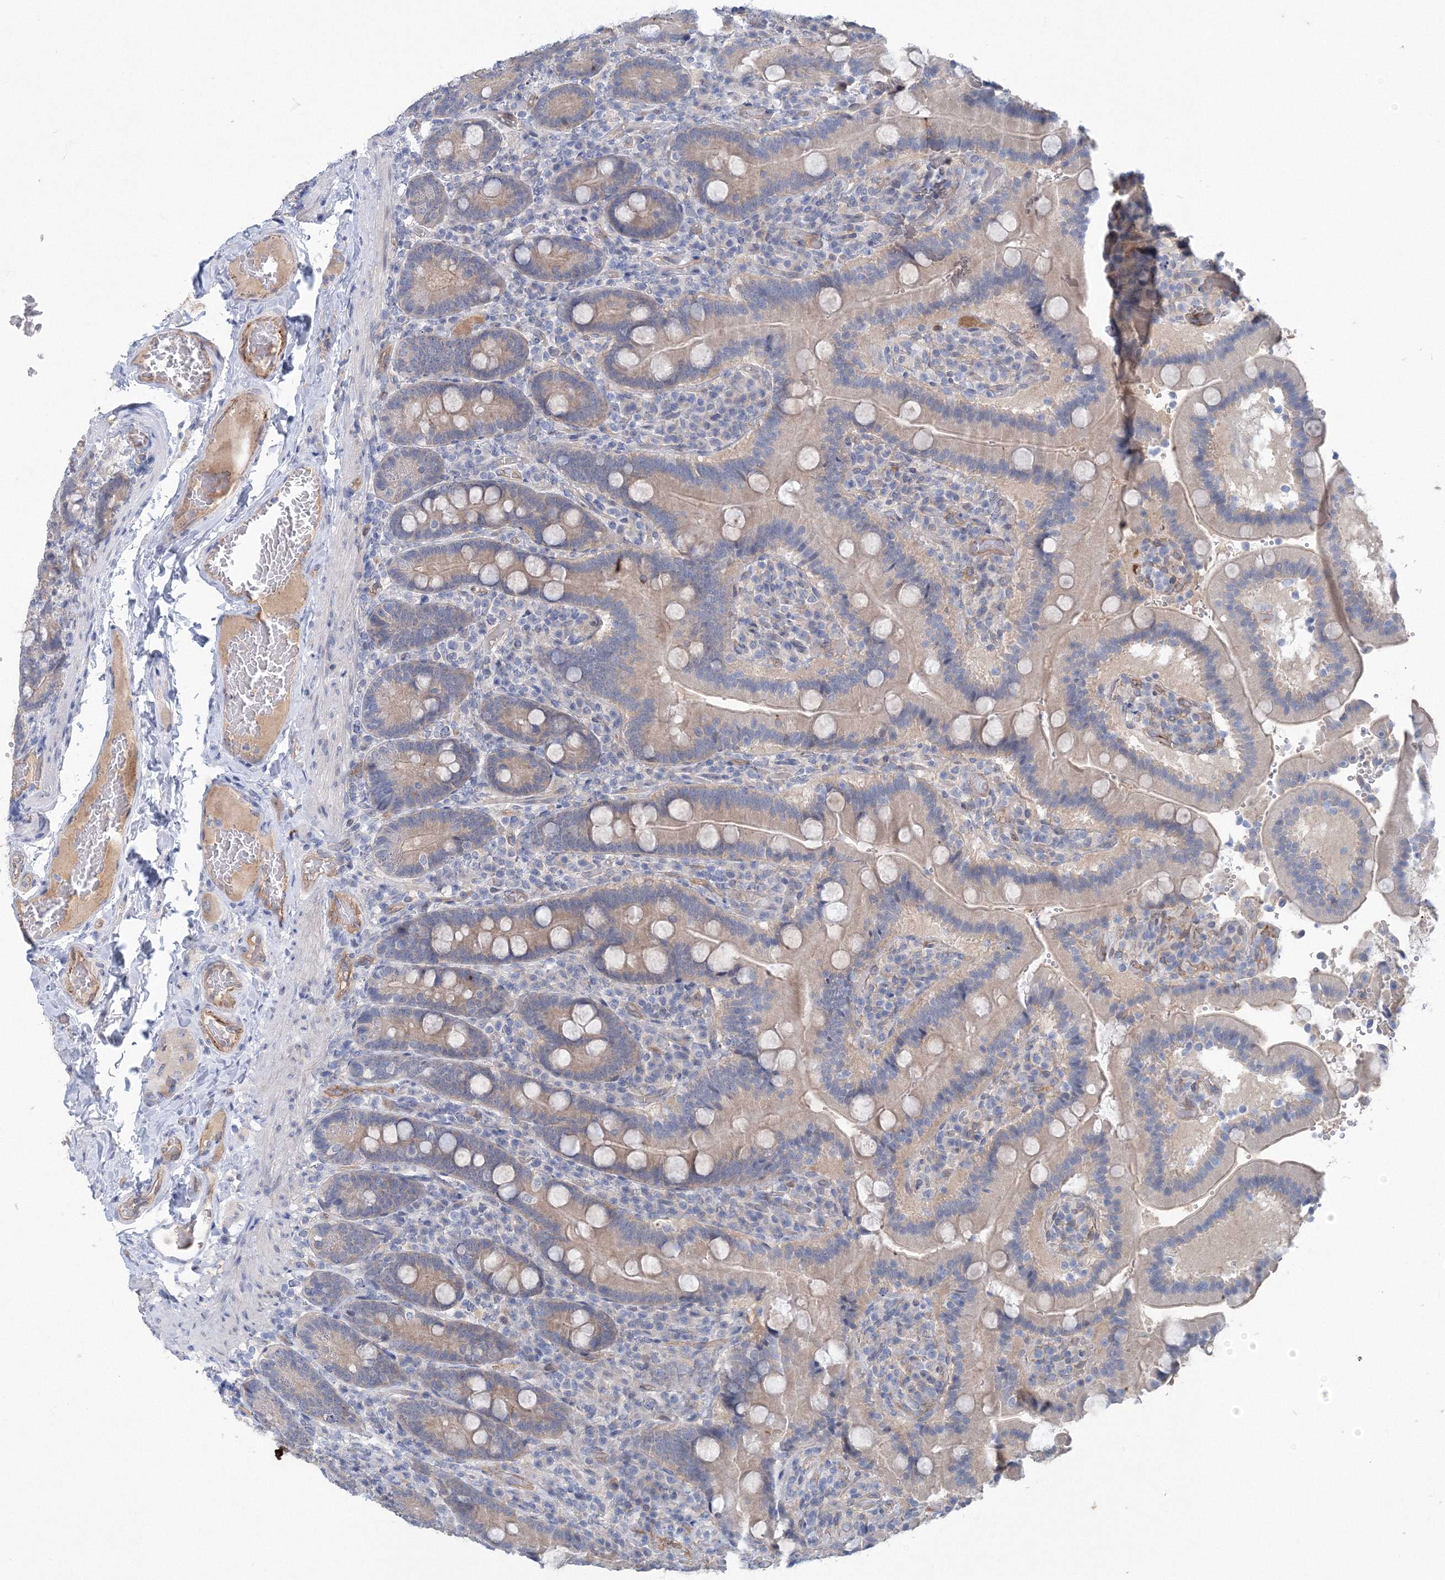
{"staining": {"intensity": "weak", "quantity": ">75%", "location": "cytoplasmic/membranous"}, "tissue": "duodenum", "cell_type": "Glandular cells", "image_type": "normal", "snomed": [{"axis": "morphology", "description": "Normal tissue, NOS"}, {"axis": "topography", "description": "Duodenum"}], "caption": "IHC of benign human duodenum displays low levels of weak cytoplasmic/membranous positivity in approximately >75% of glandular cells. The staining was performed using DAB, with brown indicating positive protein expression. Nuclei are stained blue with hematoxylin.", "gene": "TANC1", "patient": {"sex": "female", "age": 62}}